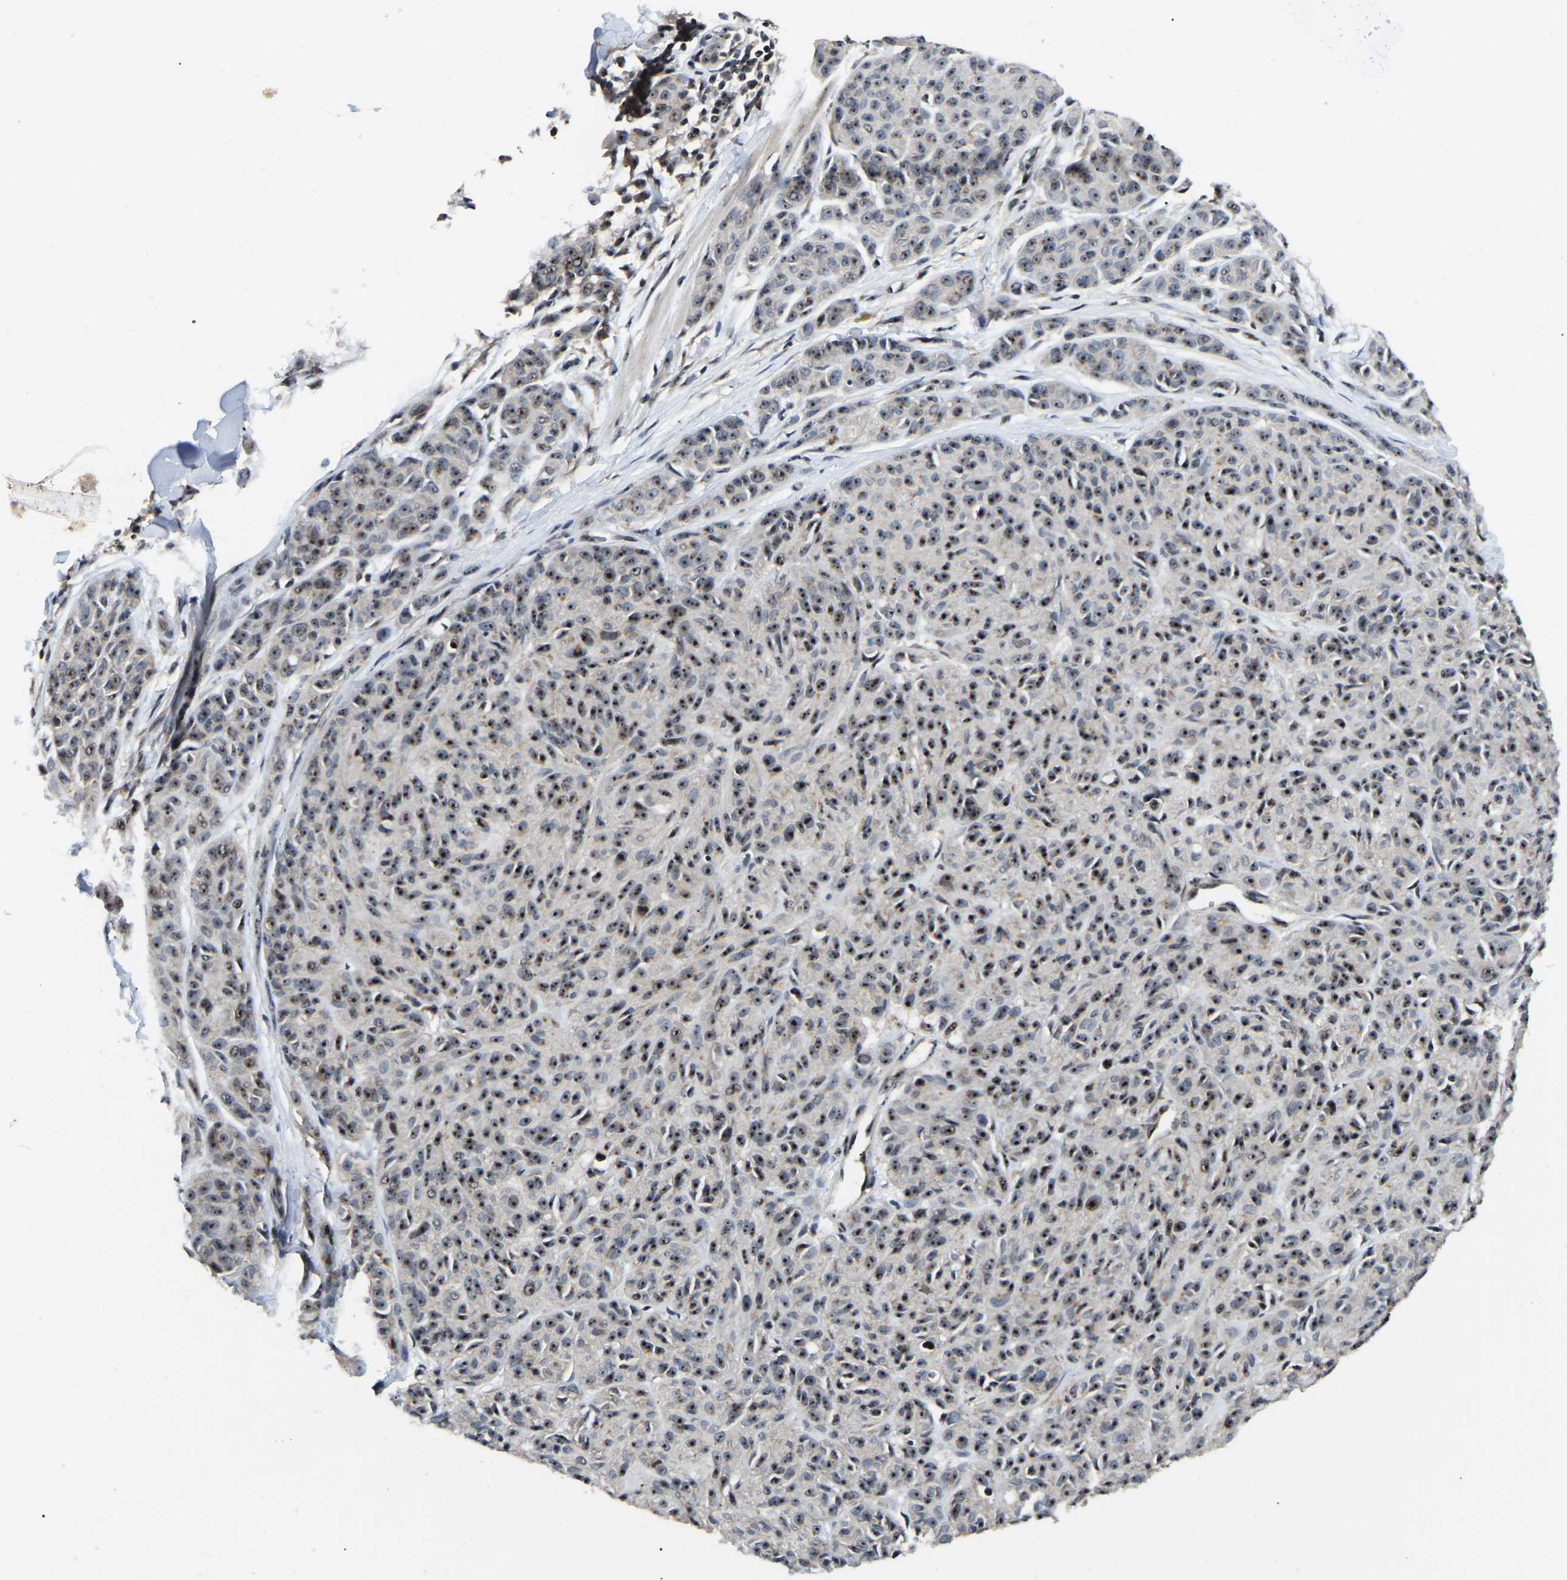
{"staining": {"intensity": "moderate", "quantity": ">75%", "location": "nuclear"}, "tissue": "melanoma", "cell_type": "Tumor cells", "image_type": "cancer", "snomed": [{"axis": "morphology", "description": "Malignant melanoma, NOS"}, {"axis": "topography", "description": "Skin"}], "caption": "Human malignant melanoma stained with a brown dye demonstrates moderate nuclear positive expression in approximately >75% of tumor cells.", "gene": "RBM28", "patient": {"sex": "male", "age": 62}}